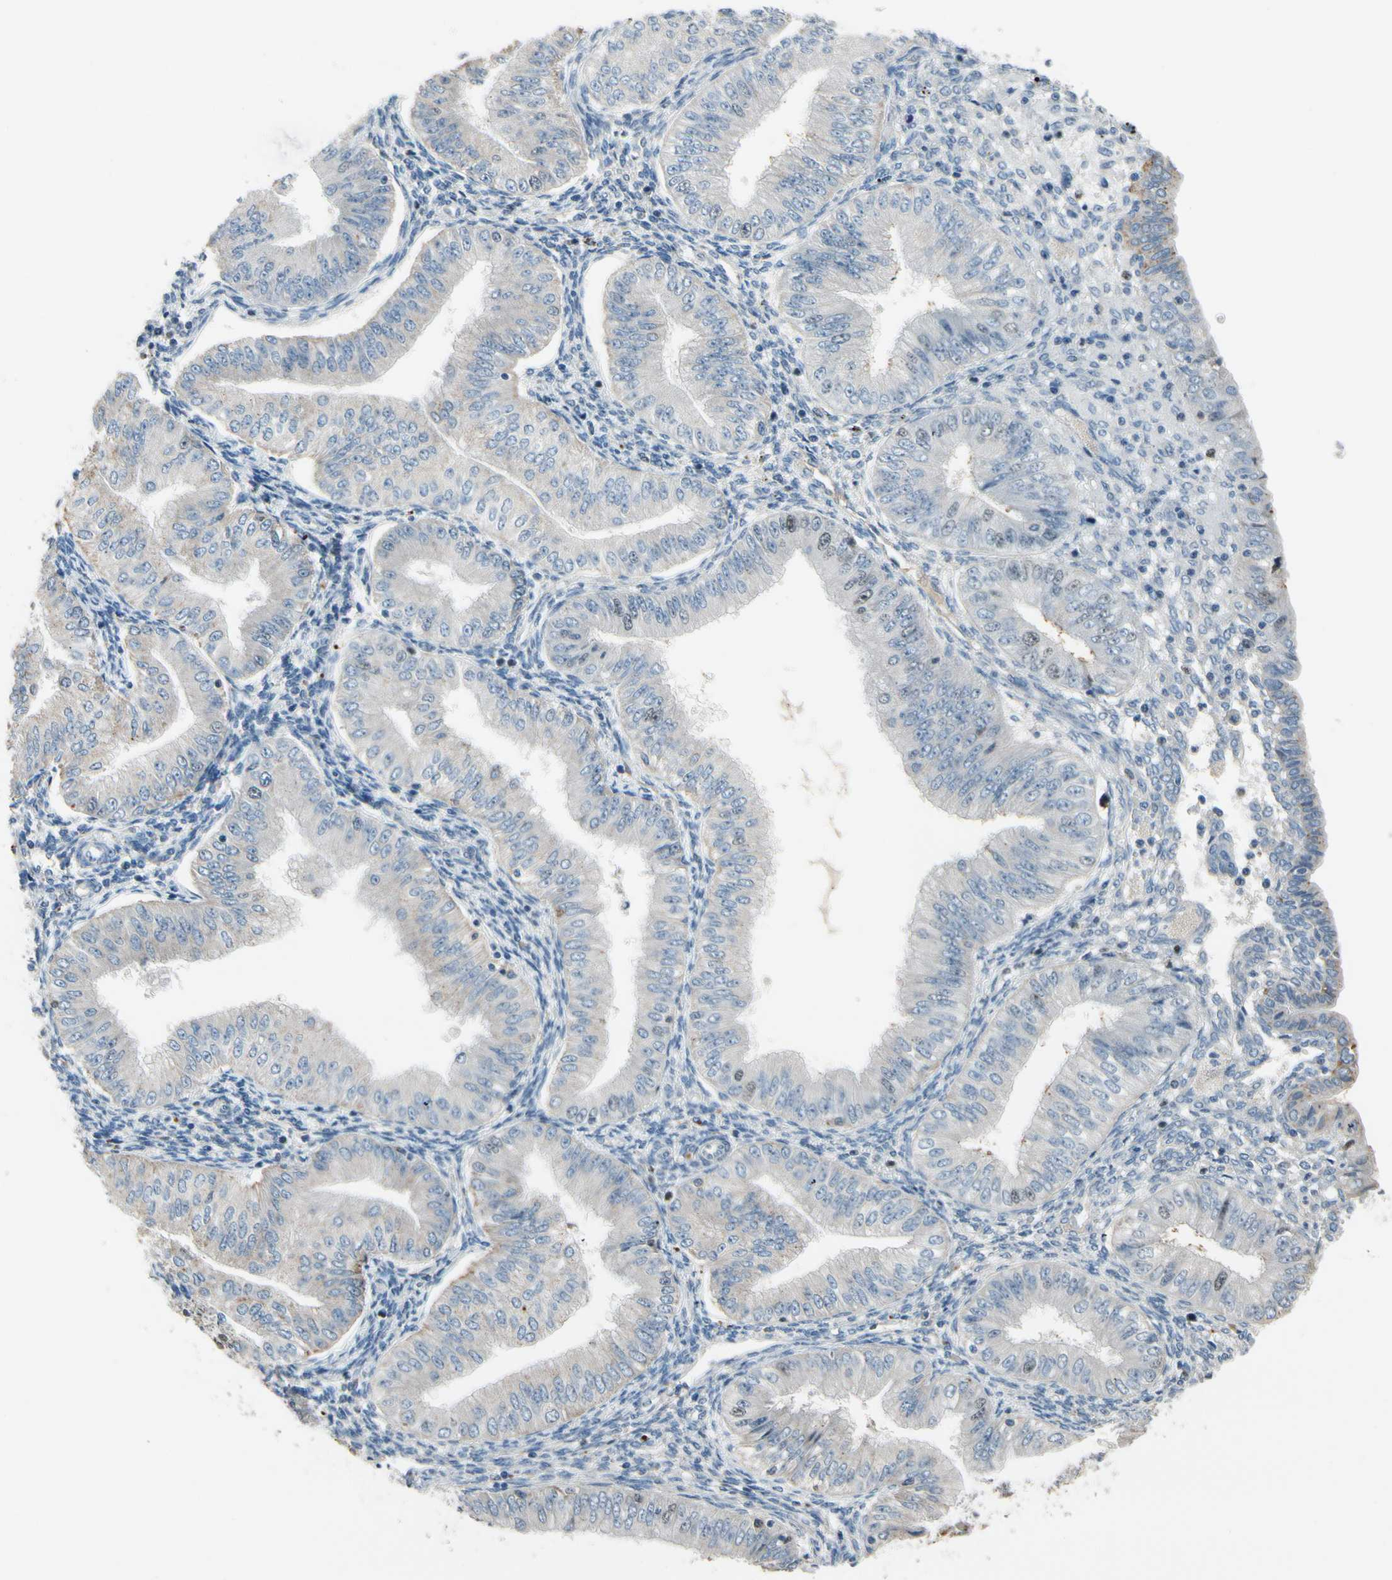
{"staining": {"intensity": "negative", "quantity": "none", "location": "none"}, "tissue": "endometrial cancer", "cell_type": "Tumor cells", "image_type": "cancer", "snomed": [{"axis": "morphology", "description": "Normal tissue, NOS"}, {"axis": "morphology", "description": "Adenocarcinoma, NOS"}, {"axis": "topography", "description": "Endometrium"}], "caption": "Photomicrograph shows no protein positivity in tumor cells of adenocarcinoma (endometrial) tissue.", "gene": "ZKSCAN4", "patient": {"sex": "female", "age": 53}}